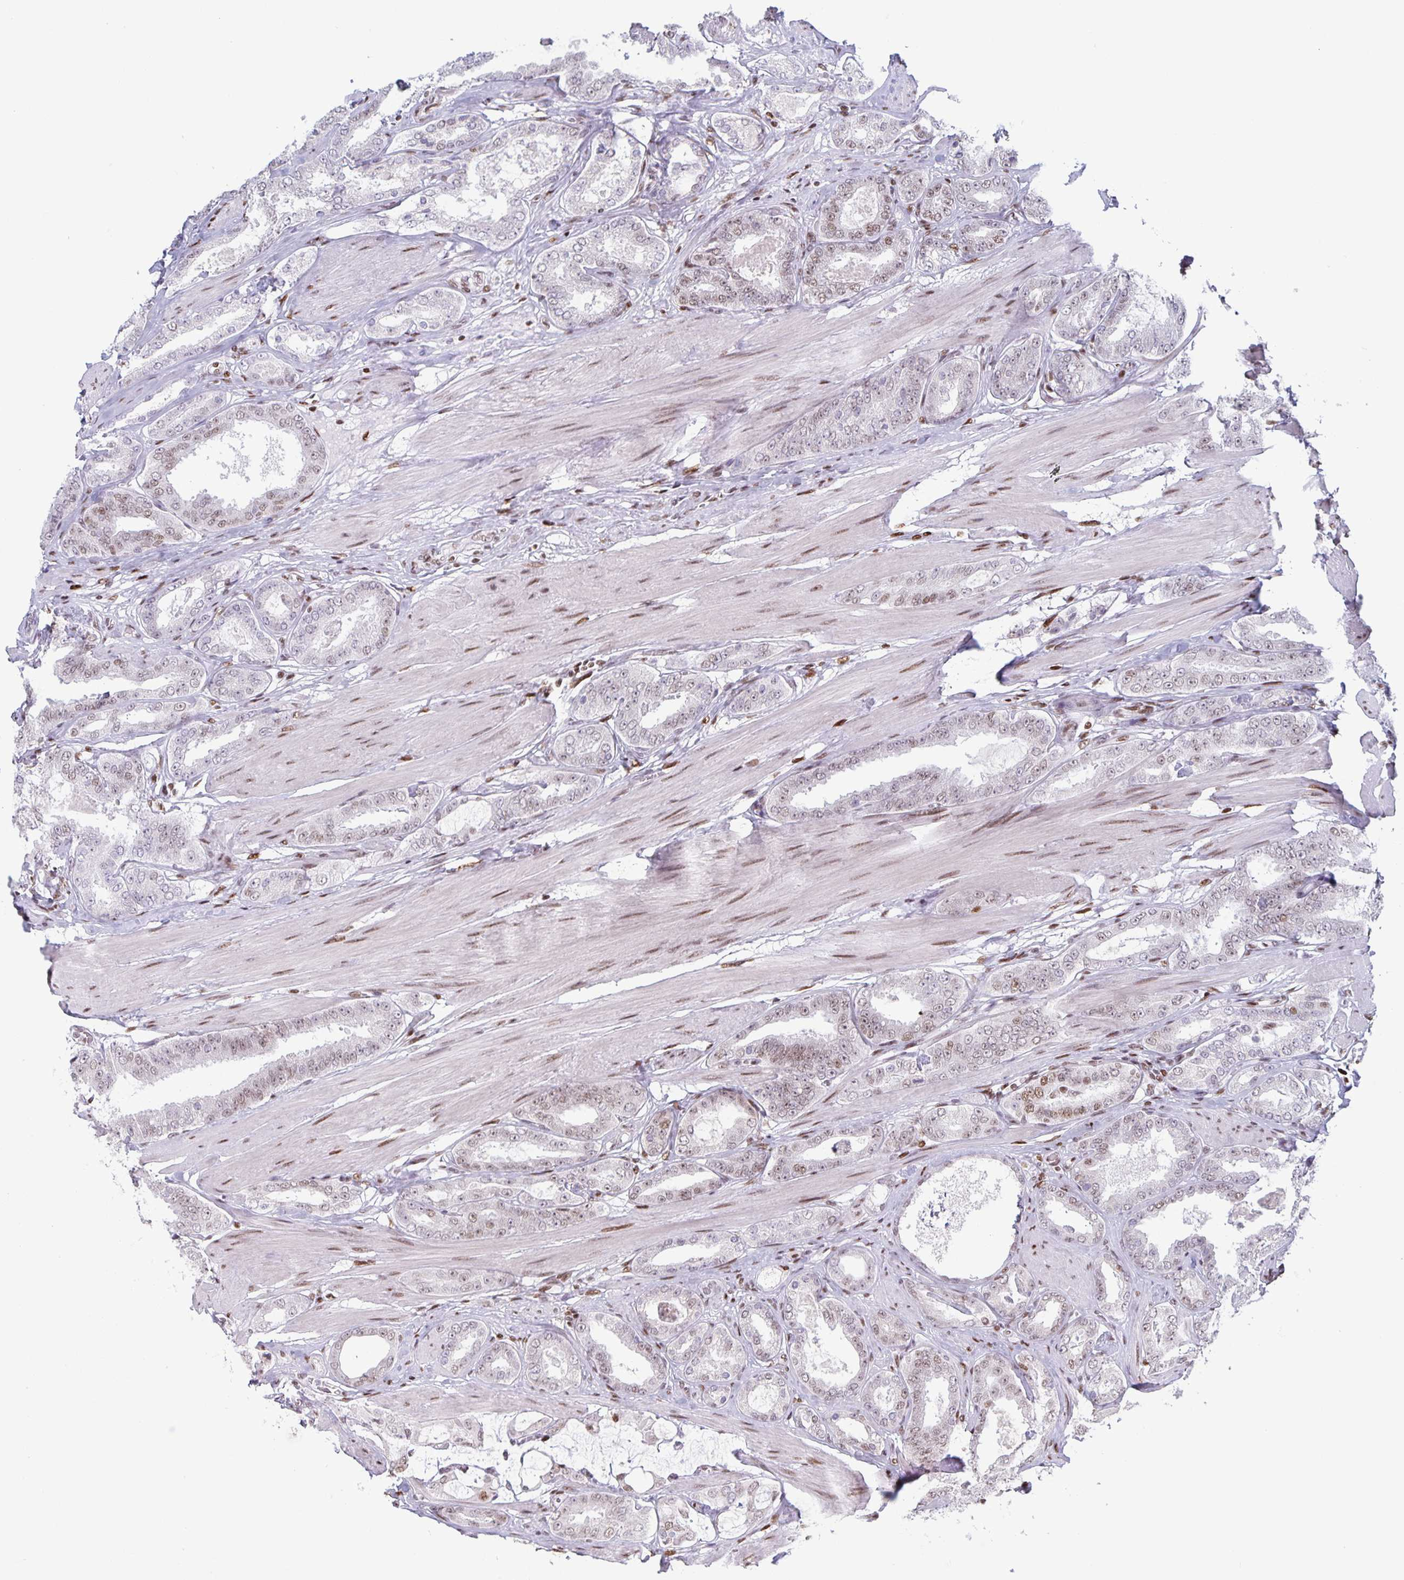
{"staining": {"intensity": "weak", "quantity": "<25%", "location": "nuclear"}, "tissue": "prostate cancer", "cell_type": "Tumor cells", "image_type": "cancer", "snomed": [{"axis": "morphology", "description": "Adenocarcinoma, High grade"}, {"axis": "topography", "description": "Prostate"}], "caption": "High magnification brightfield microscopy of prostate adenocarcinoma (high-grade) stained with DAB (3,3'-diaminobenzidine) (brown) and counterstained with hematoxylin (blue): tumor cells show no significant positivity.", "gene": "JUND", "patient": {"sex": "male", "age": 63}}